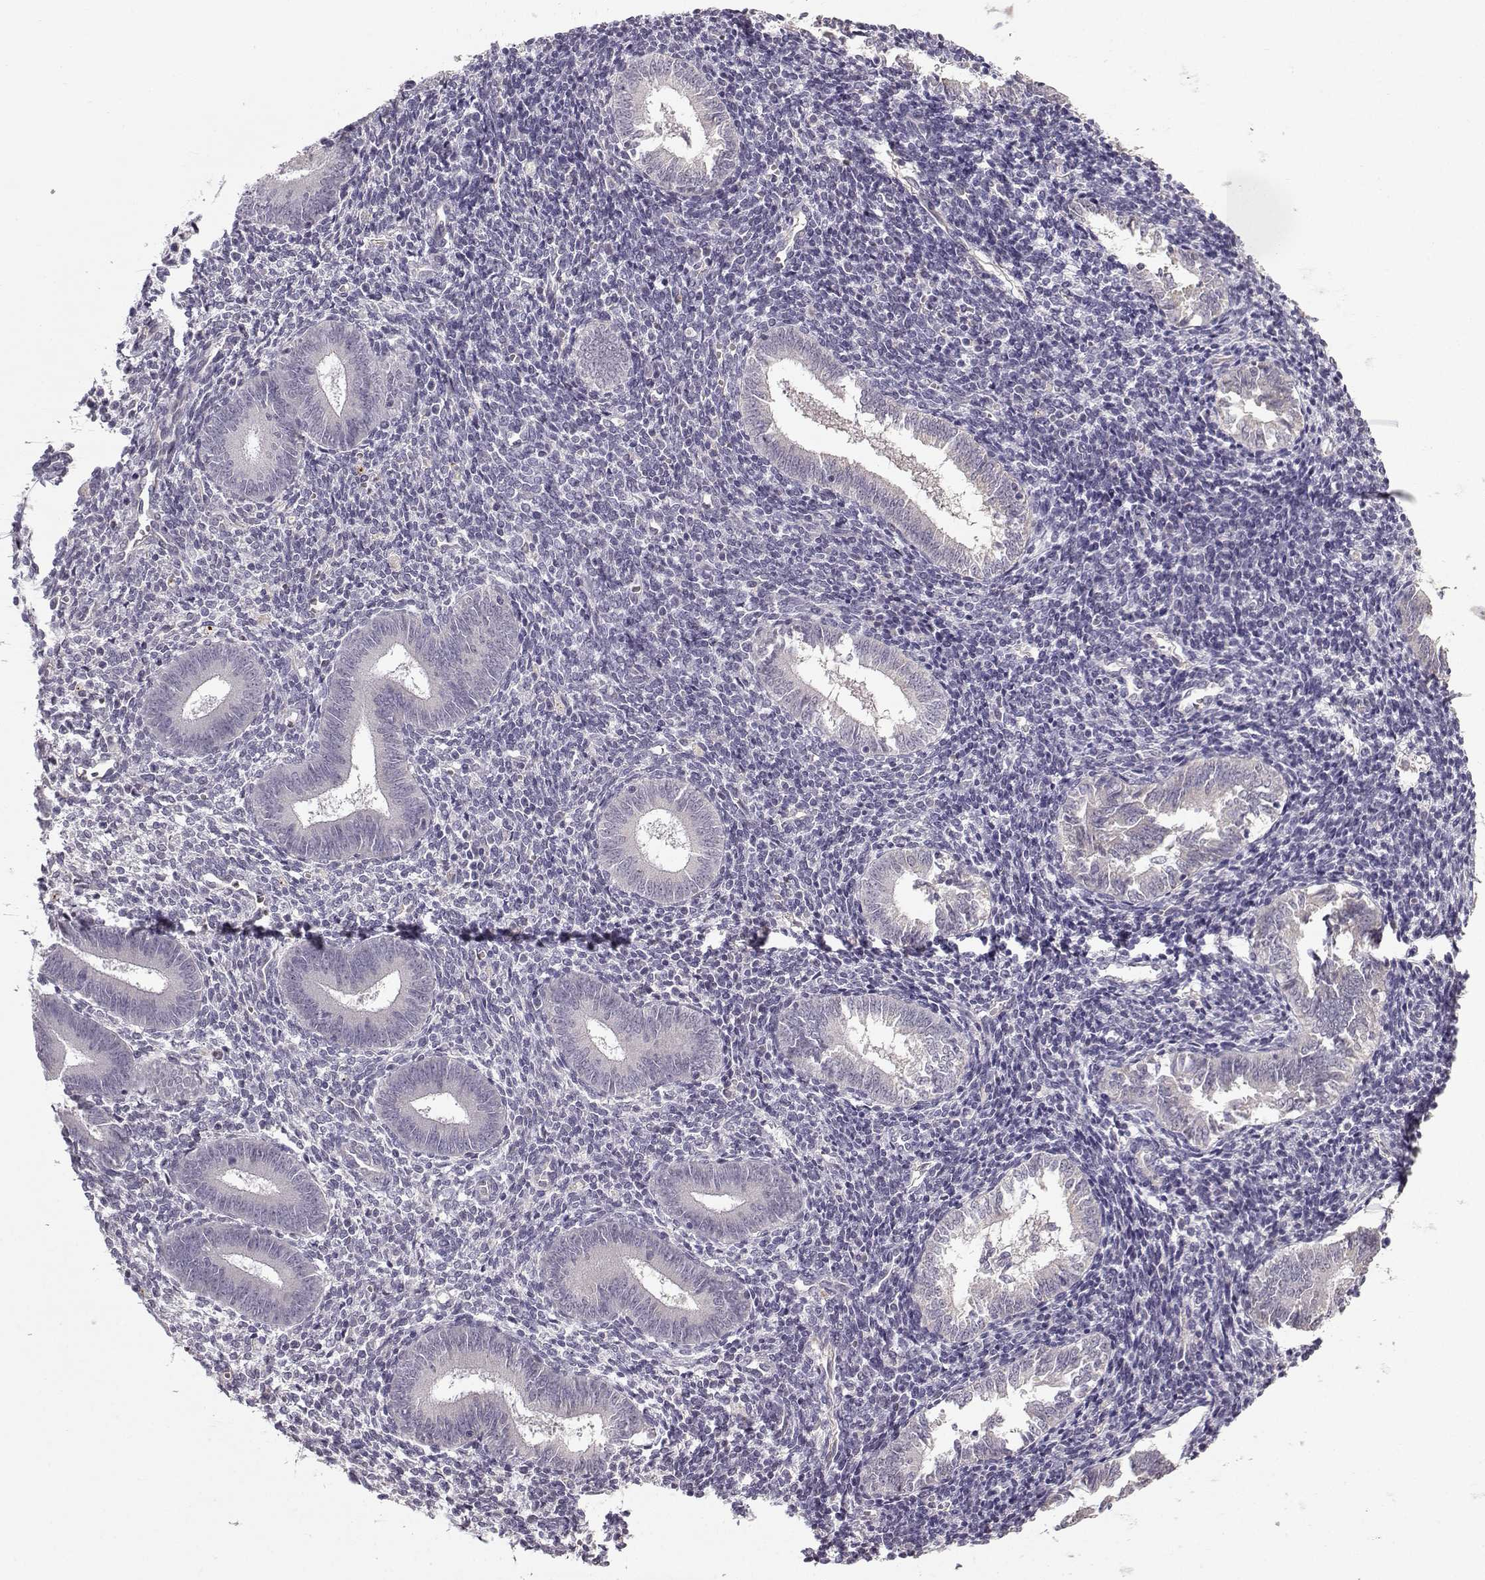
{"staining": {"intensity": "negative", "quantity": "none", "location": "none"}, "tissue": "endometrium", "cell_type": "Cells in endometrial stroma", "image_type": "normal", "snomed": [{"axis": "morphology", "description": "Normal tissue, NOS"}, {"axis": "topography", "description": "Endometrium"}], "caption": "DAB immunohistochemical staining of normal endometrium reveals no significant expression in cells in endometrial stroma.", "gene": "TSPYL5", "patient": {"sex": "female", "age": 25}}